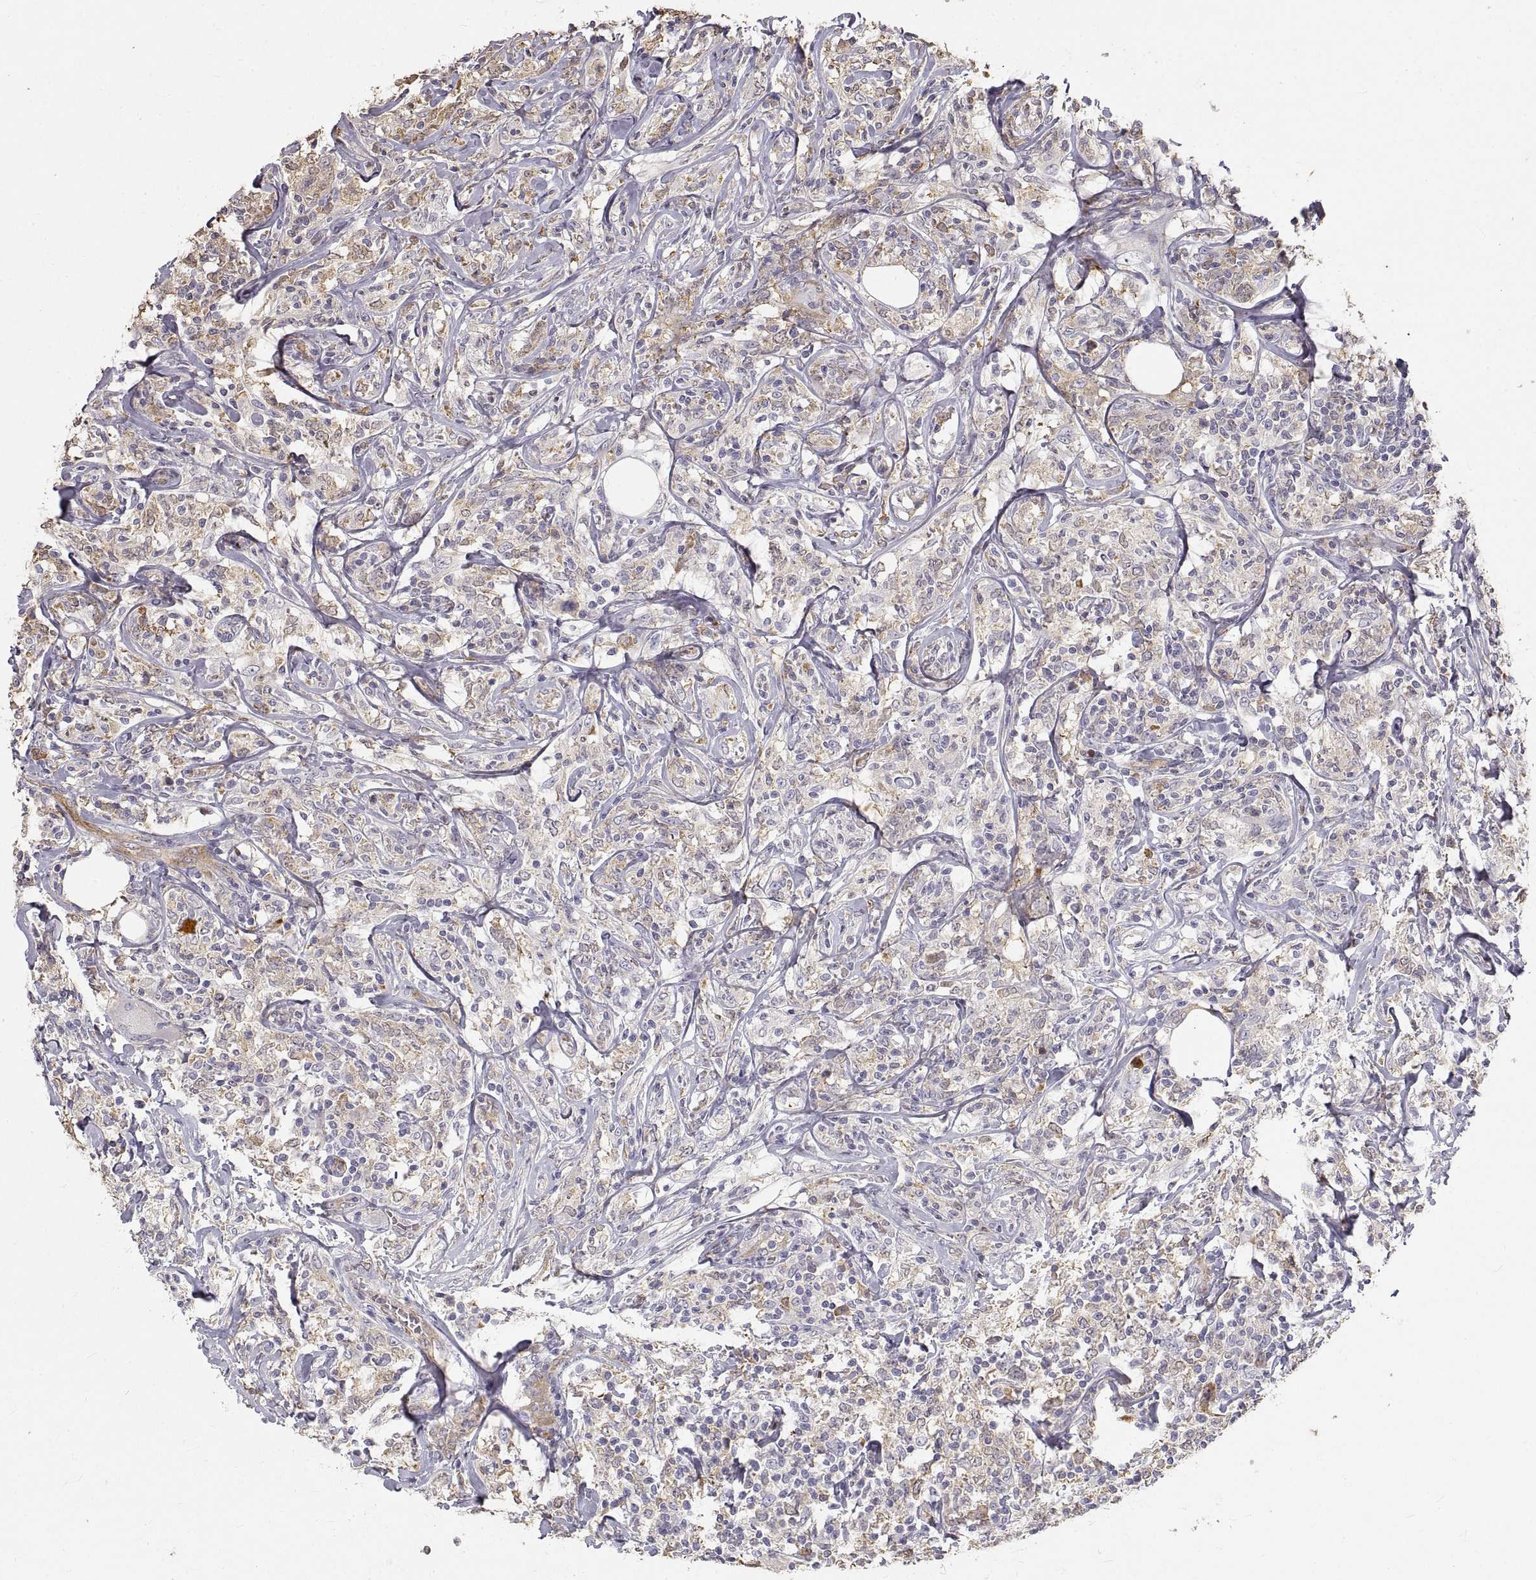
{"staining": {"intensity": "weak", "quantity": ">75%", "location": "cytoplasmic/membranous"}, "tissue": "lymphoma", "cell_type": "Tumor cells", "image_type": "cancer", "snomed": [{"axis": "morphology", "description": "Malignant lymphoma, non-Hodgkin's type, High grade"}, {"axis": "topography", "description": "Lymph node"}], "caption": "A brown stain shows weak cytoplasmic/membranous staining of a protein in human high-grade malignant lymphoma, non-Hodgkin's type tumor cells. (DAB = brown stain, brightfield microscopy at high magnification).", "gene": "HSP90AB1", "patient": {"sex": "female", "age": 84}}